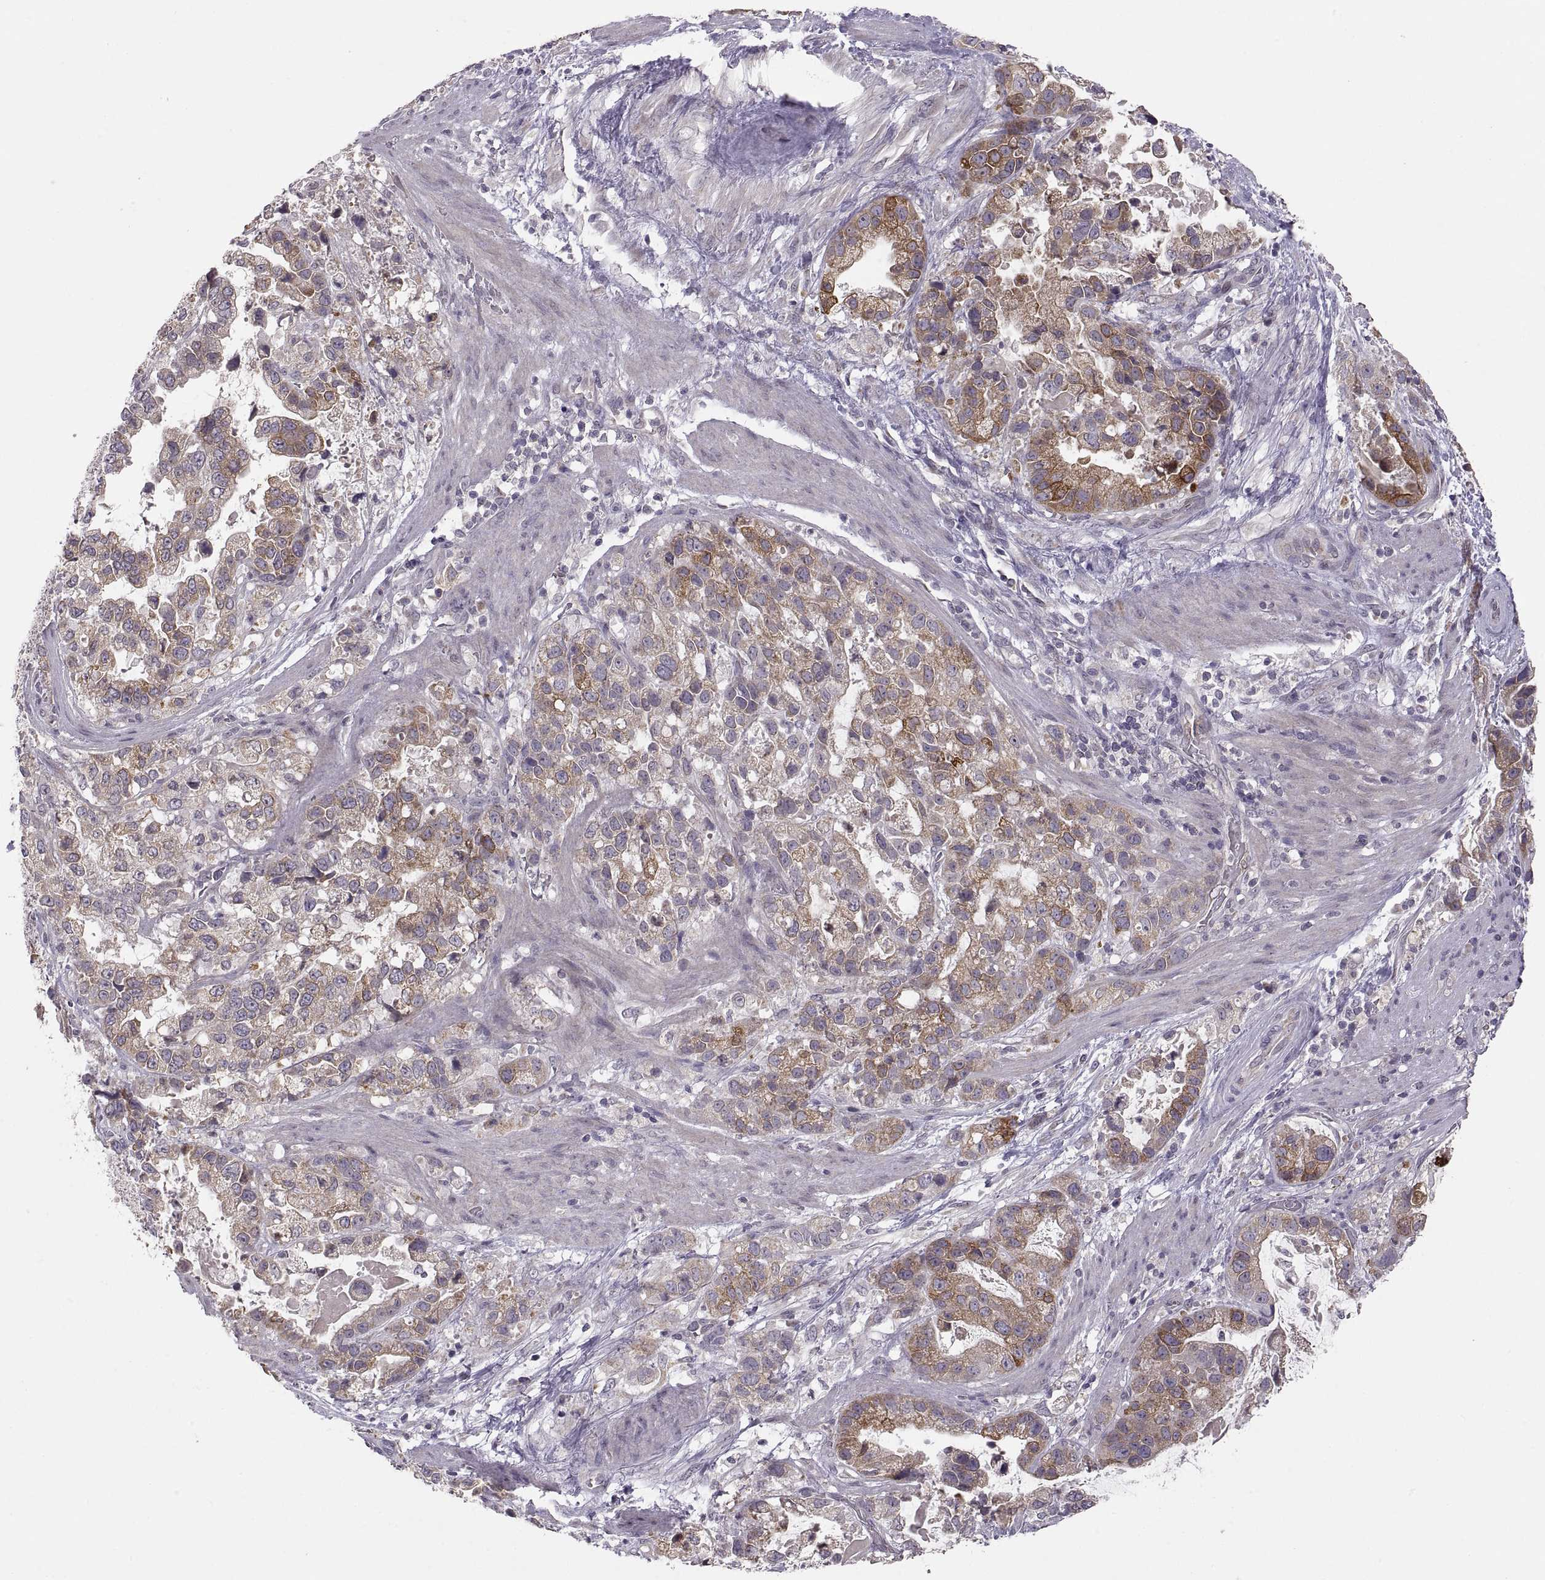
{"staining": {"intensity": "moderate", "quantity": "25%-75%", "location": "cytoplasmic/membranous"}, "tissue": "stomach cancer", "cell_type": "Tumor cells", "image_type": "cancer", "snomed": [{"axis": "morphology", "description": "Adenocarcinoma, NOS"}, {"axis": "topography", "description": "Stomach"}], "caption": "Approximately 25%-75% of tumor cells in human stomach adenocarcinoma display moderate cytoplasmic/membranous protein staining as visualized by brown immunohistochemical staining.", "gene": "HMGCR", "patient": {"sex": "male", "age": 59}}